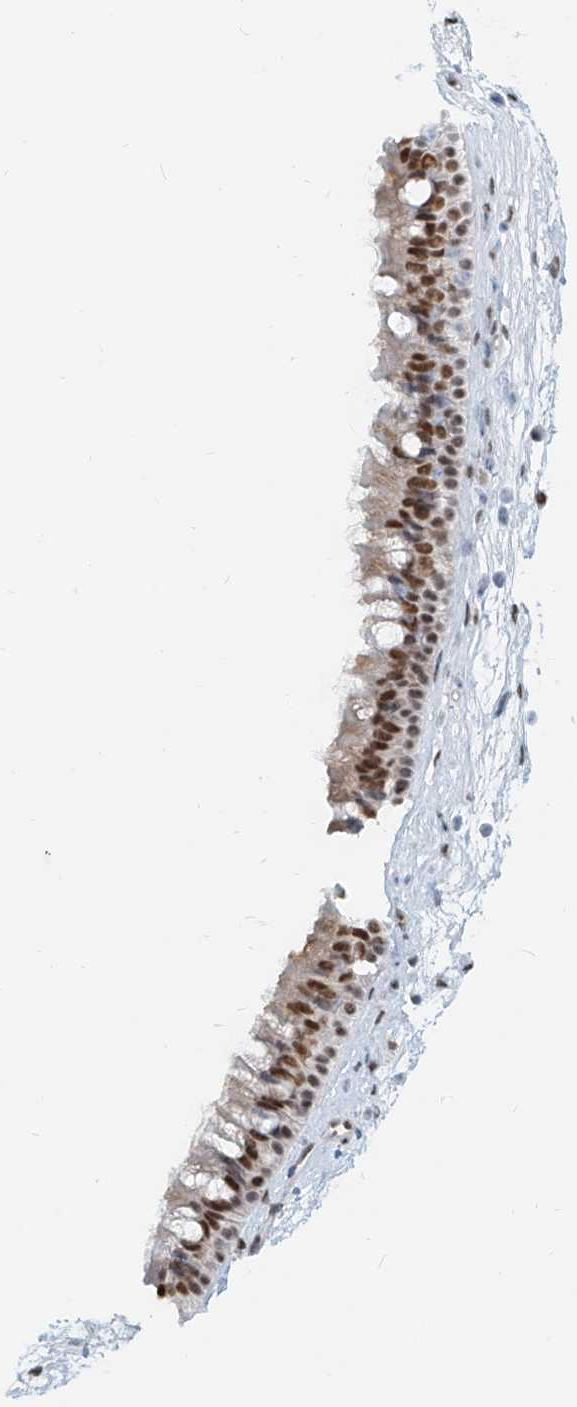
{"staining": {"intensity": "strong", "quantity": ">75%", "location": "nuclear"}, "tissue": "nasopharynx", "cell_type": "Respiratory epithelial cells", "image_type": "normal", "snomed": [{"axis": "morphology", "description": "Normal tissue, NOS"}, {"axis": "topography", "description": "Nasopharynx"}], "caption": "Immunohistochemistry photomicrograph of benign nasopharynx: nasopharynx stained using immunohistochemistry (IHC) reveals high levels of strong protein expression localized specifically in the nuclear of respiratory epithelial cells, appearing as a nuclear brown color.", "gene": "SASH1", "patient": {"sex": "male", "age": 64}}